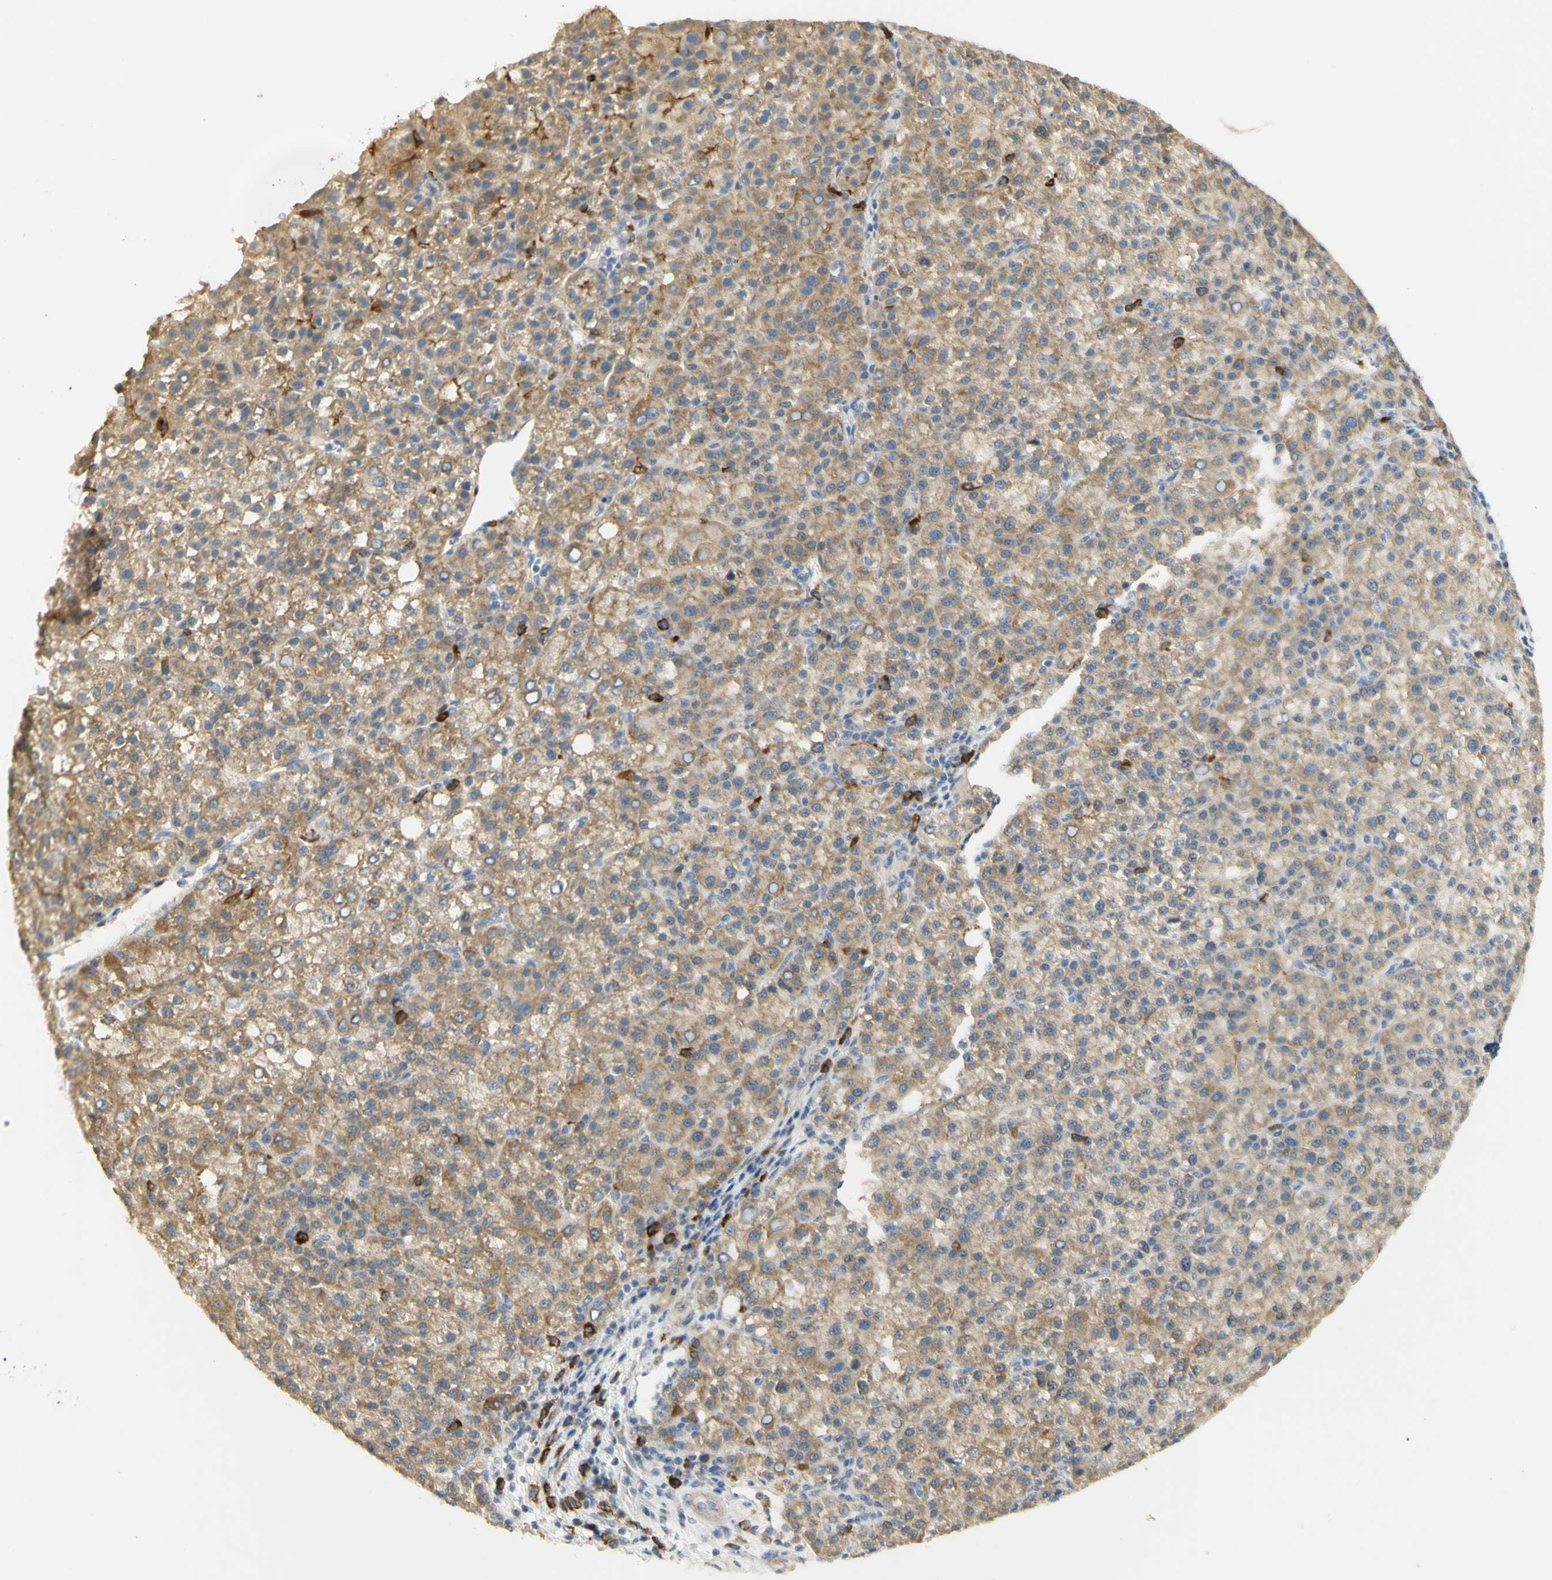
{"staining": {"intensity": "moderate", "quantity": ">75%", "location": "cytoplasmic/membranous"}, "tissue": "liver cancer", "cell_type": "Tumor cells", "image_type": "cancer", "snomed": [{"axis": "morphology", "description": "Carcinoma, Hepatocellular, NOS"}, {"axis": "topography", "description": "Liver"}], "caption": "An image of human liver cancer stained for a protein exhibits moderate cytoplasmic/membranous brown staining in tumor cells.", "gene": "KIF11", "patient": {"sex": "female", "age": 58}}